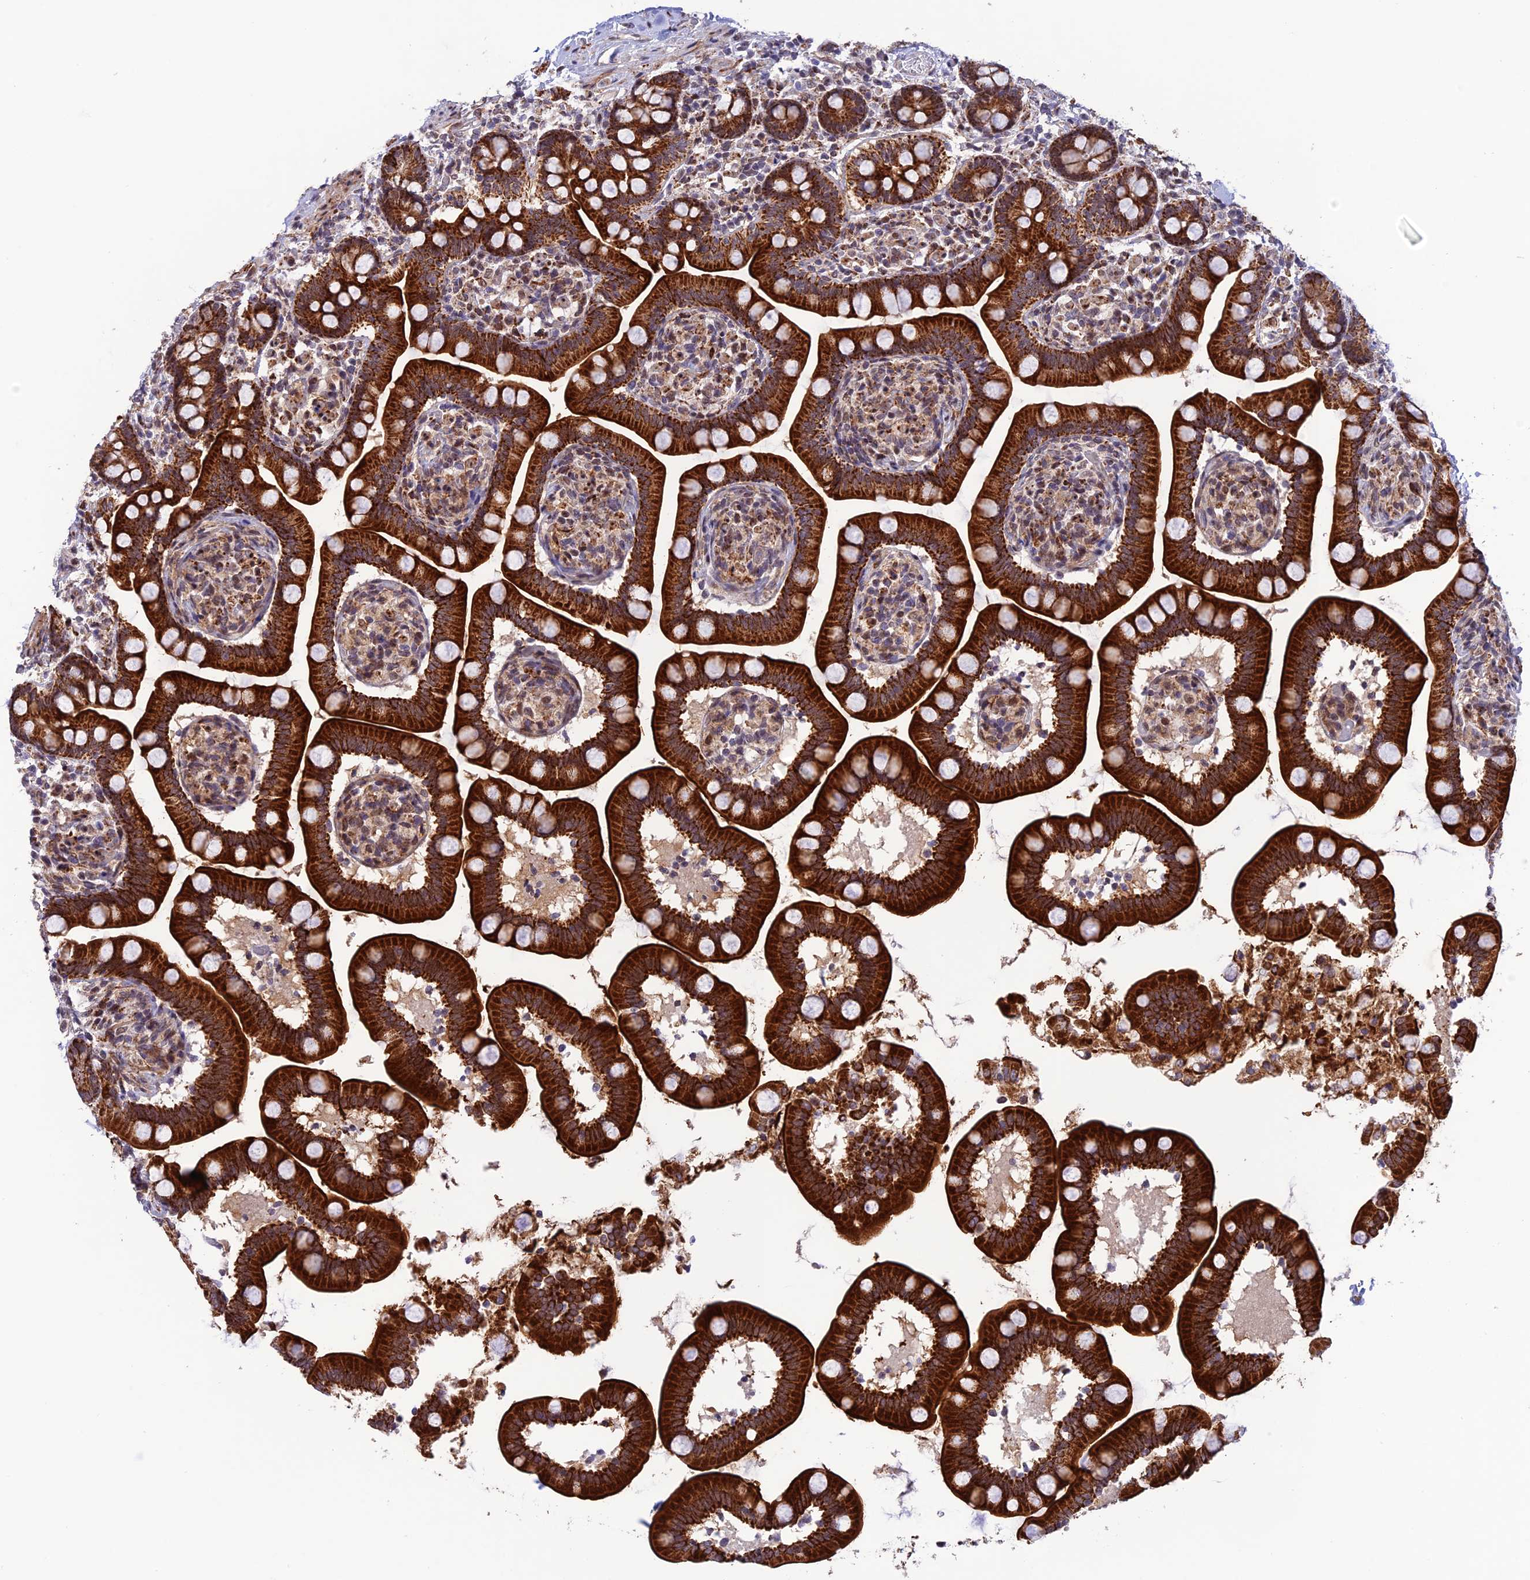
{"staining": {"intensity": "strong", "quantity": ">75%", "location": "cytoplasmic/membranous"}, "tissue": "small intestine", "cell_type": "Glandular cells", "image_type": "normal", "snomed": [{"axis": "morphology", "description": "Normal tissue, NOS"}, {"axis": "topography", "description": "Small intestine"}], "caption": "The image demonstrates immunohistochemical staining of normal small intestine. There is strong cytoplasmic/membranous expression is present in about >75% of glandular cells.", "gene": "WDR55", "patient": {"sex": "female", "age": 64}}